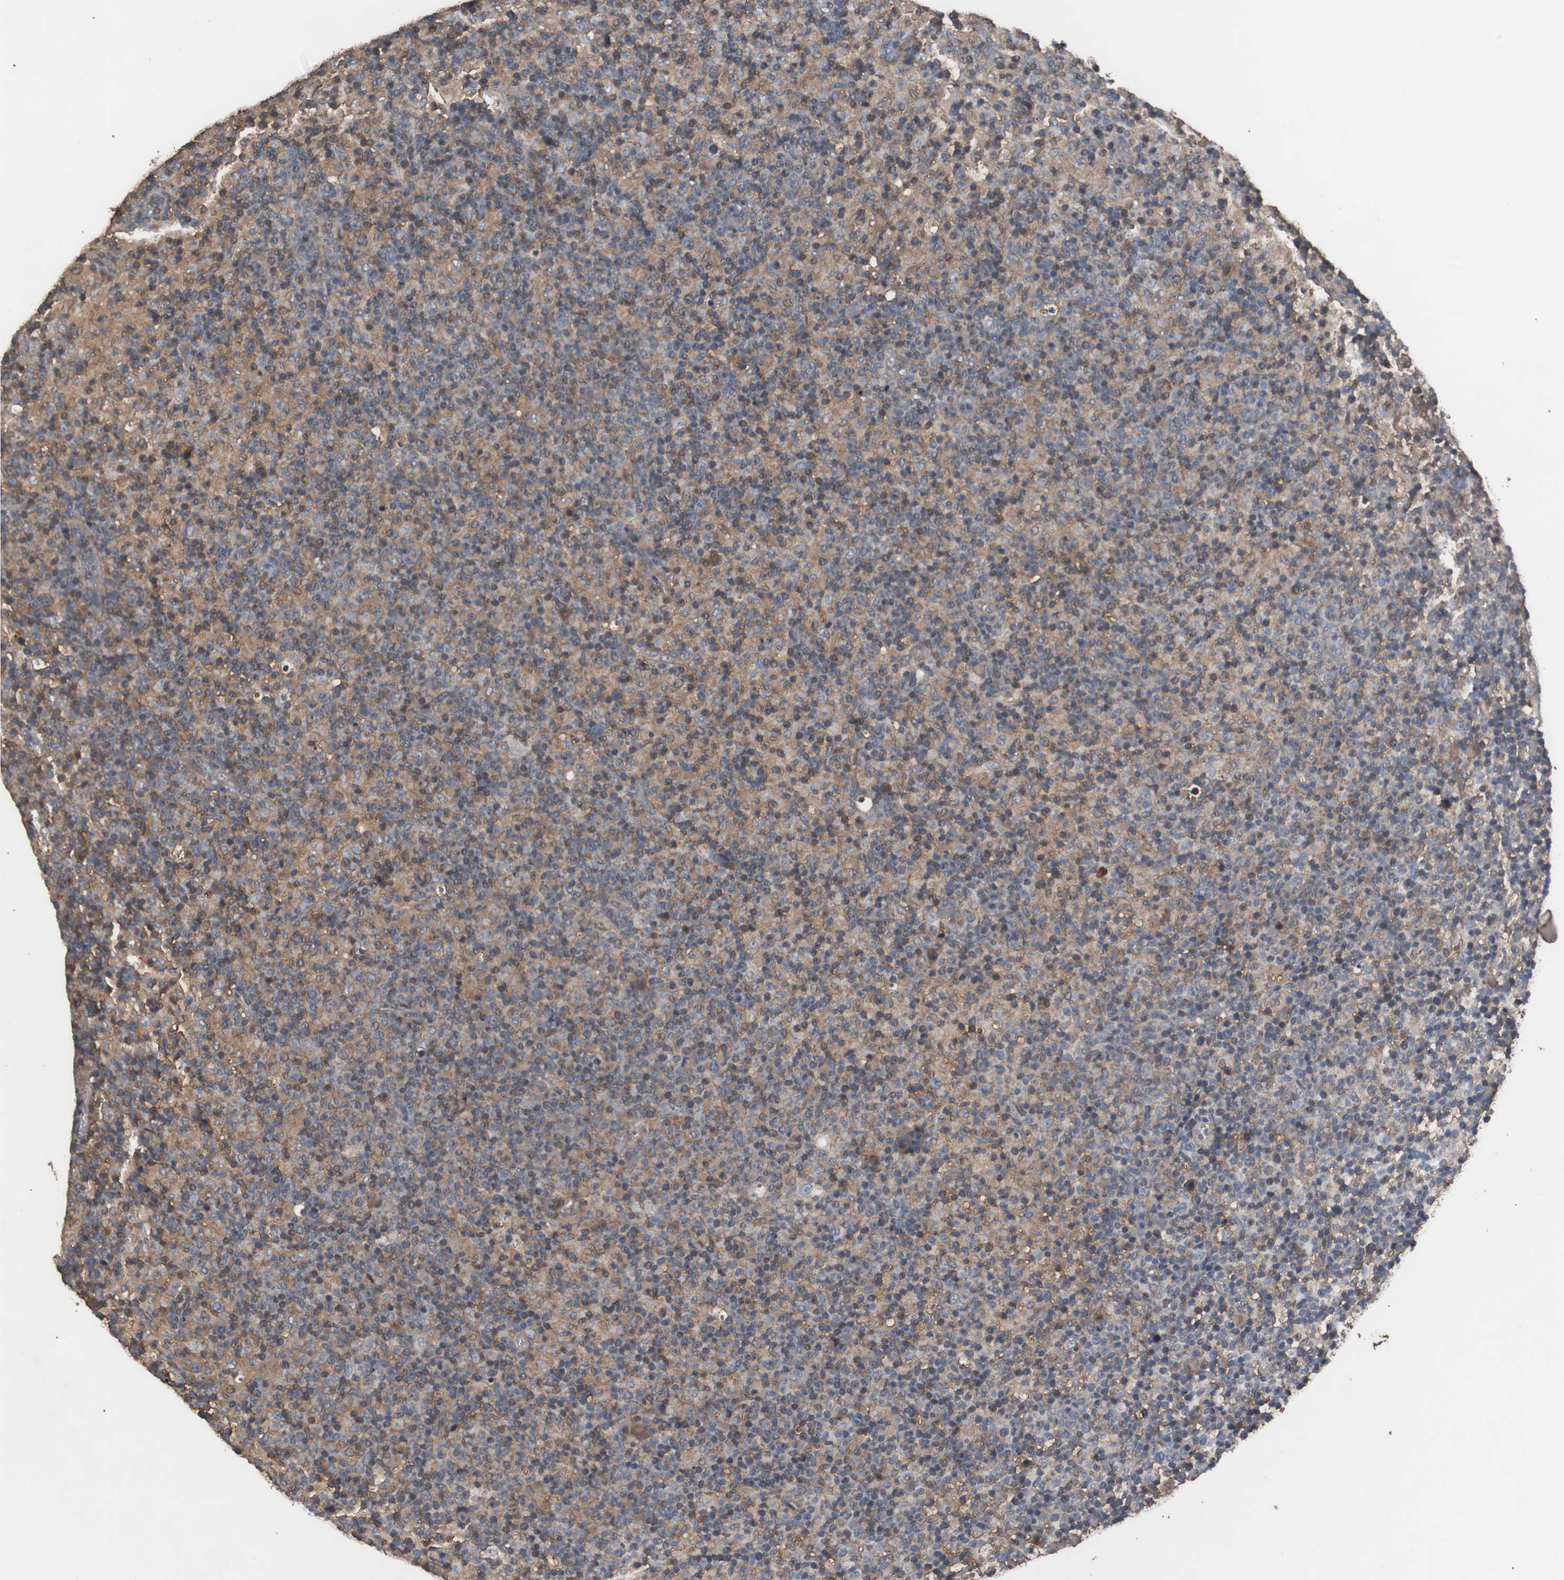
{"staining": {"intensity": "moderate", "quantity": ">75%", "location": "cytoplasmic/membranous"}, "tissue": "lymph node", "cell_type": "Germinal center cells", "image_type": "normal", "snomed": [{"axis": "morphology", "description": "Normal tissue, NOS"}, {"axis": "morphology", "description": "Inflammation, NOS"}, {"axis": "topography", "description": "Lymph node"}], "caption": "Immunohistochemistry (IHC) of benign human lymph node reveals medium levels of moderate cytoplasmic/membranous positivity in approximately >75% of germinal center cells.", "gene": "COL6A2", "patient": {"sex": "male", "age": 55}}